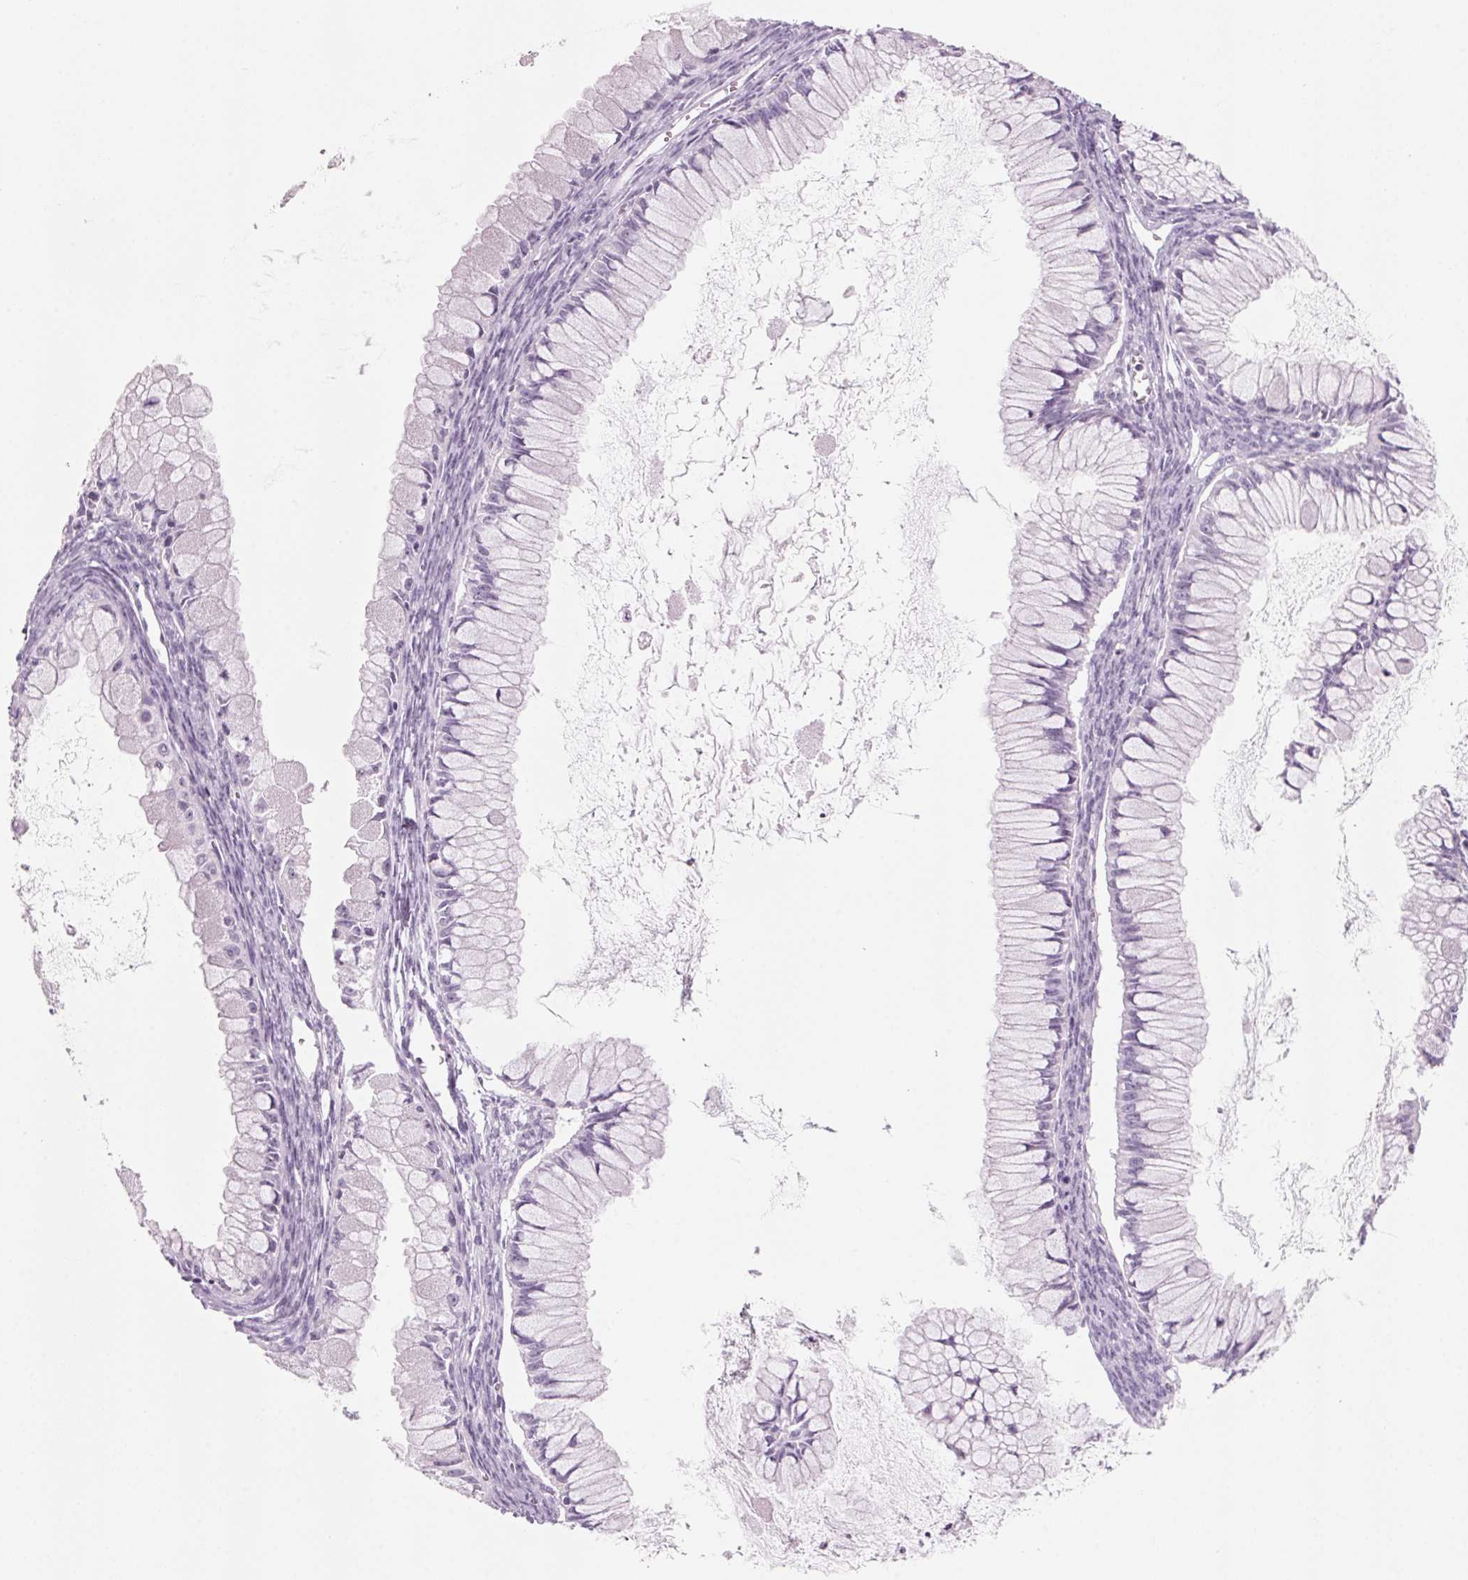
{"staining": {"intensity": "negative", "quantity": "none", "location": "none"}, "tissue": "ovarian cancer", "cell_type": "Tumor cells", "image_type": "cancer", "snomed": [{"axis": "morphology", "description": "Cystadenocarcinoma, mucinous, NOS"}, {"axis": "topography", "description": "Ovary"}], "caption": "A micrograph of mucinous cystadenocarcinoma (ovarian) stained for a protein displays no brown staining in tumor cells.", "gene": "DNTTIP2", "patient": {"sex": "female", "age": 34}}